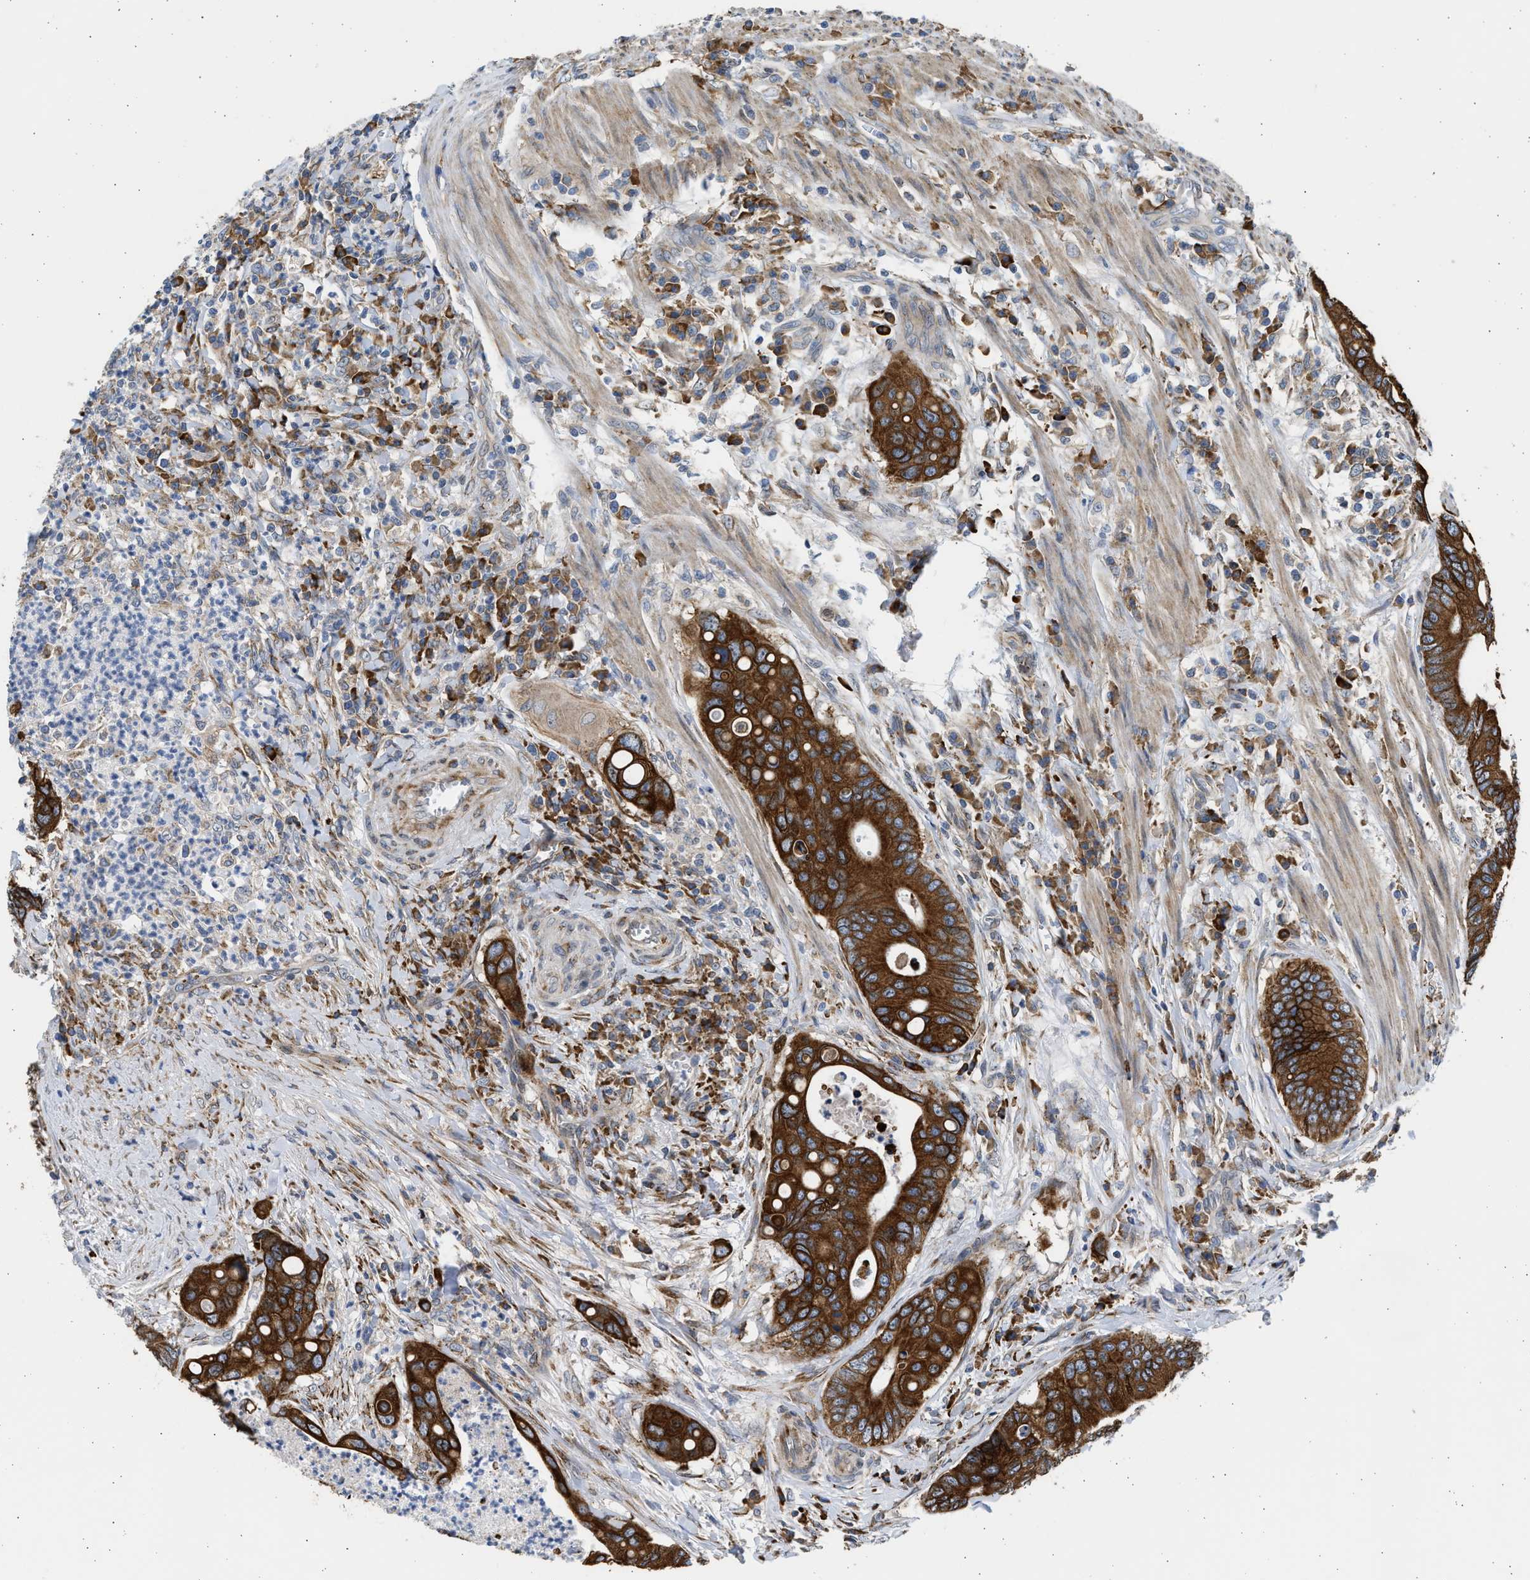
{"staining": {"intensity": "strong", "quantity": ">75%", "location": "cytoplasmic/membranous"}, "tissue": "colorectal cancer", "cell_type": "Tumor cells", "image_type": "cancer", "snomed": [{"axis": "morphology", "description": "Inflammation, NOS"}, {"axis": "morphology", "description": "Adenocarcinoma, NOS"}, {"axis": "topography", "description": "Colon"}], "caption": "IHC of human colorectal adenocarcinoma shows high levels of strong cytoplasmic/membranous staining in approximately >75% of tumor cells.", "gene": "PLD2", "patient": {"sex": "male", "age": 72}}